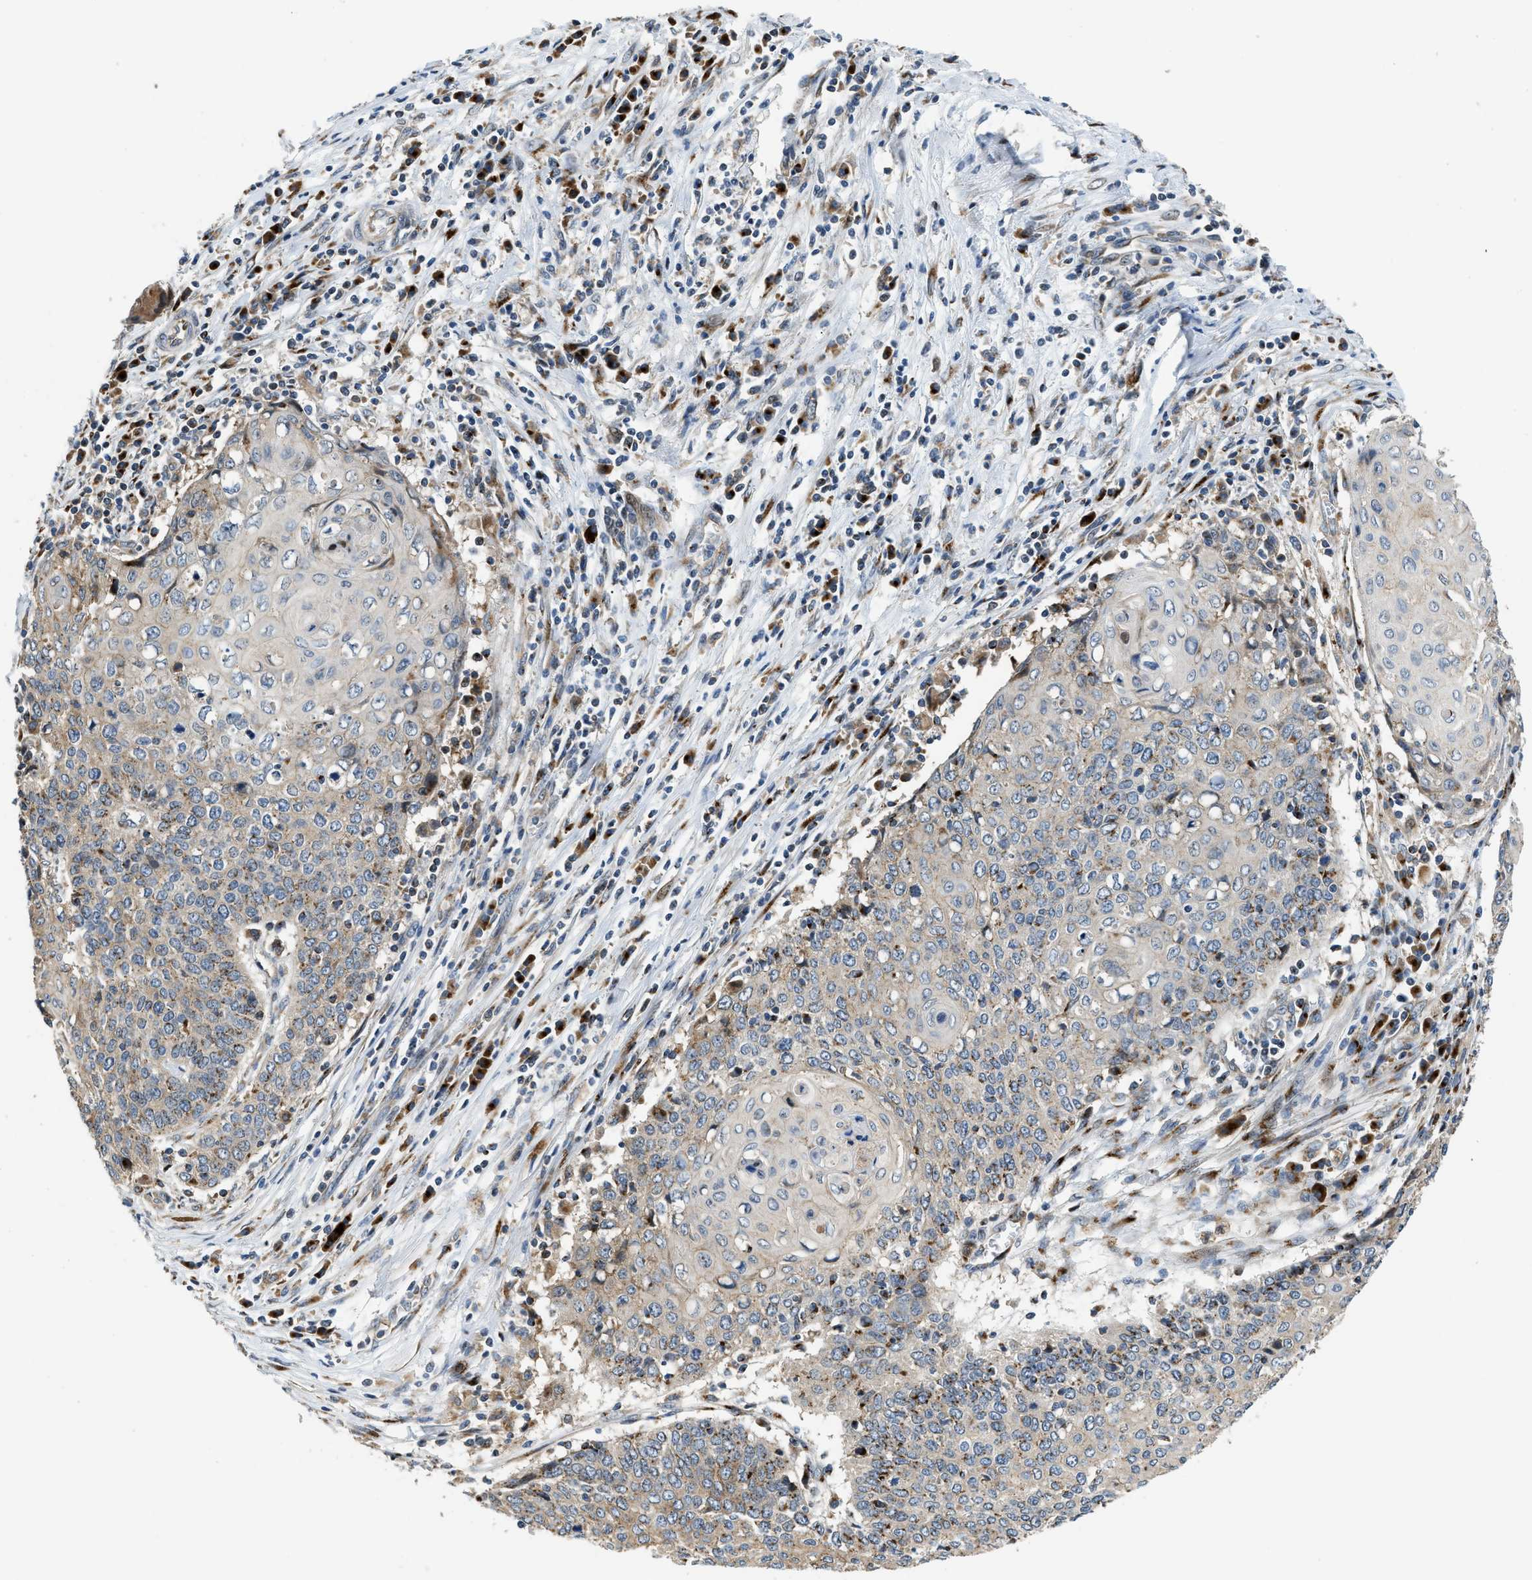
{"staining": {"intensity": "moderate", "quantity": "<25%", "location": "cytoplasmic/membranous"}, "tissue": "cervical cancer", "cell_type": "Tumor cells", "image_type": "cancer", "snomed": [{"axis": "morphology", "description": "Squamous cell carcinoma, NOS"}, {"axis": "topography", "description": "Cervix"}], "caption": "High-magnification brightfield microscopy of squamous cell carcinoma (cervical) stained with DAB (brown) and counterstained with hematoxylin (blue). tumor cells exhibit moderate cytoplasmic/membranous positivity is appreciated in about<25% of cells.", "gene": "FUT8", "patient": {"sex": "female", "age": 39}}